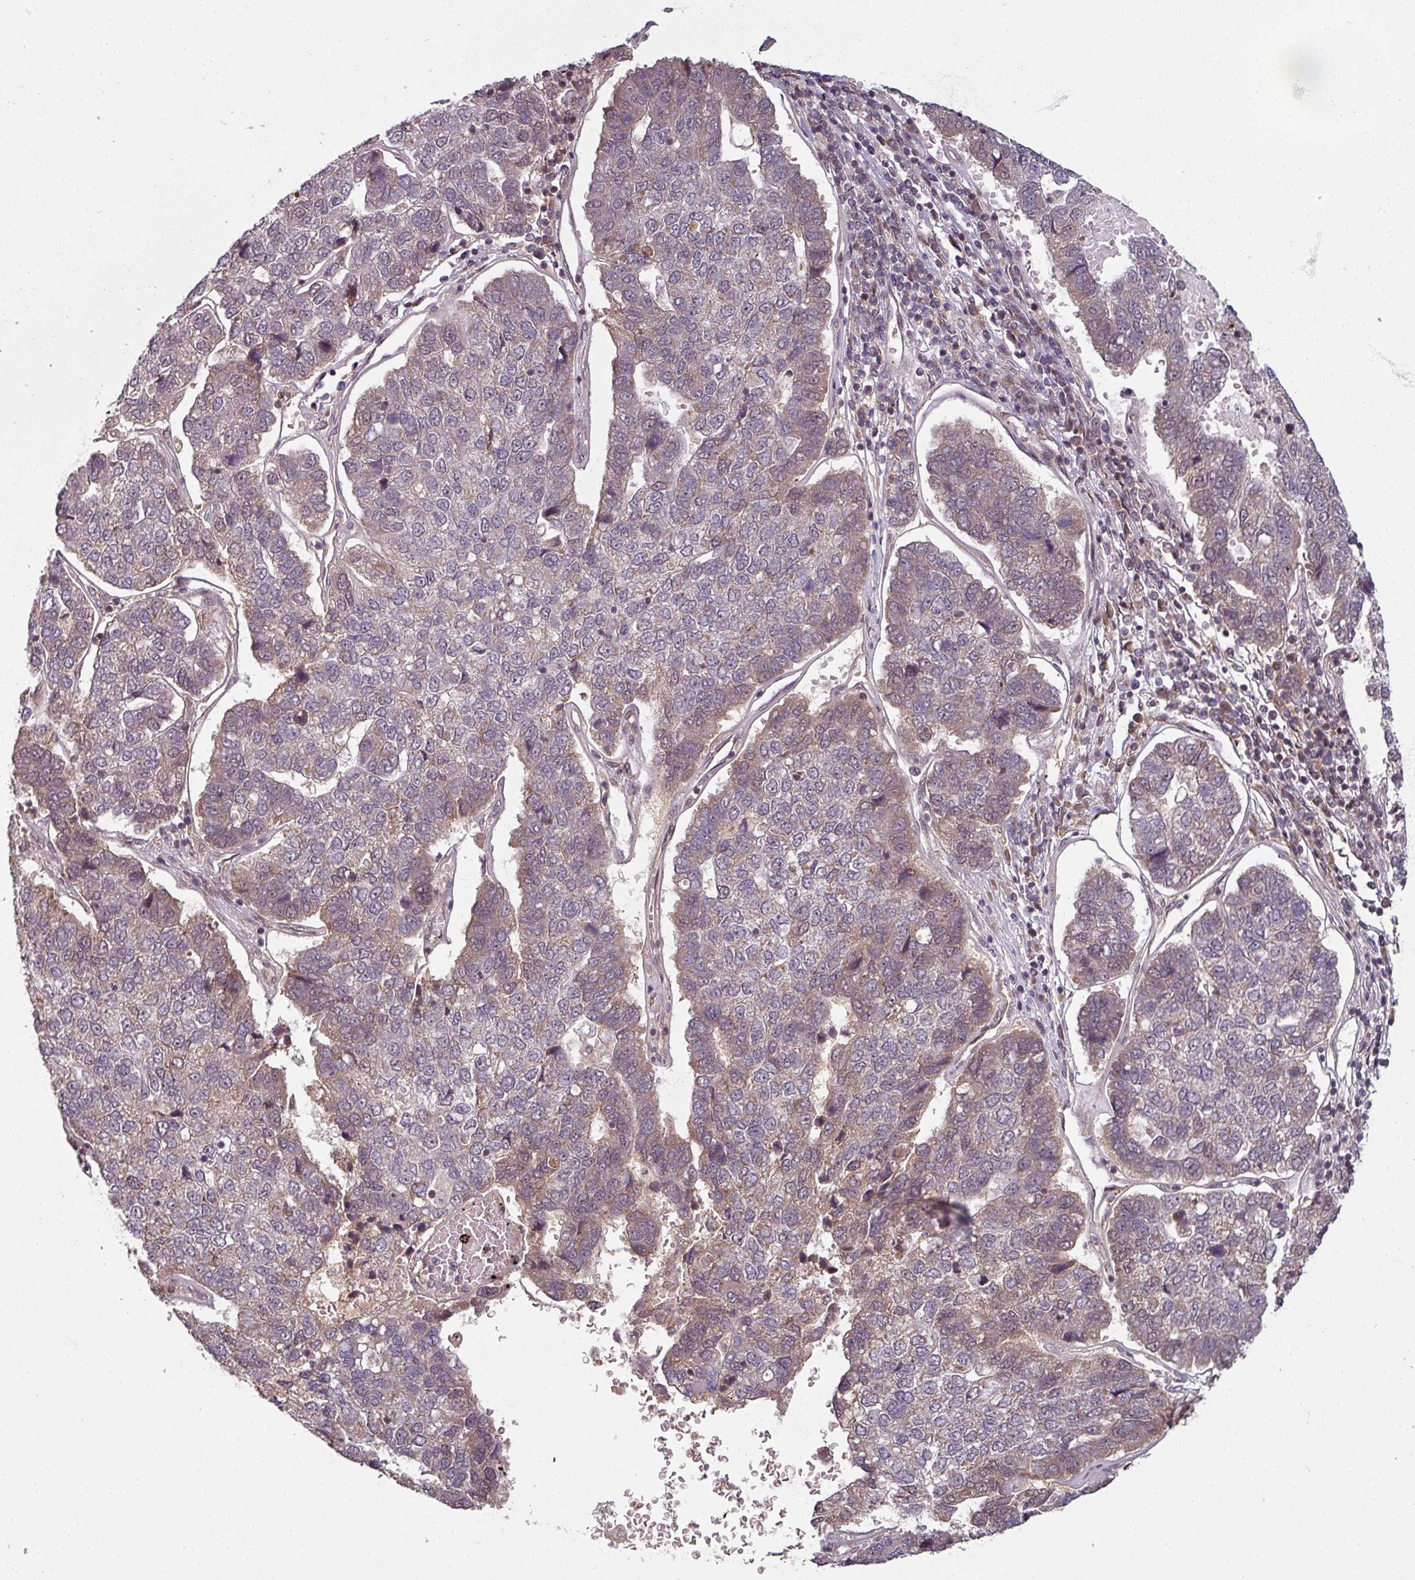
{"staining": {"intensity": "weak", "quantity": "25%-75%", "location": "cytoplasmic/membranous"}, "tissue": "pancreatic cancer", "cell_type": "Tumor cells", "image_type": "cancer", "snomed": [{"axis": "morphology", "description": "Adenocarcinoma, NOS"}, {"axis": "topography", "description": "Pancreas"}], "caption": "IHC image of neoplastic tissue: human pancreatic cancer stained using immunohistochemistry demonstrates low levels of weak protein expression localized specifically in the cytoplasmic/membranous of tumor cells, appearing as a cytoplasmic/membranous brown color.", "gene": "SWI5", "patient": {"sex": "female", "age": 61}}